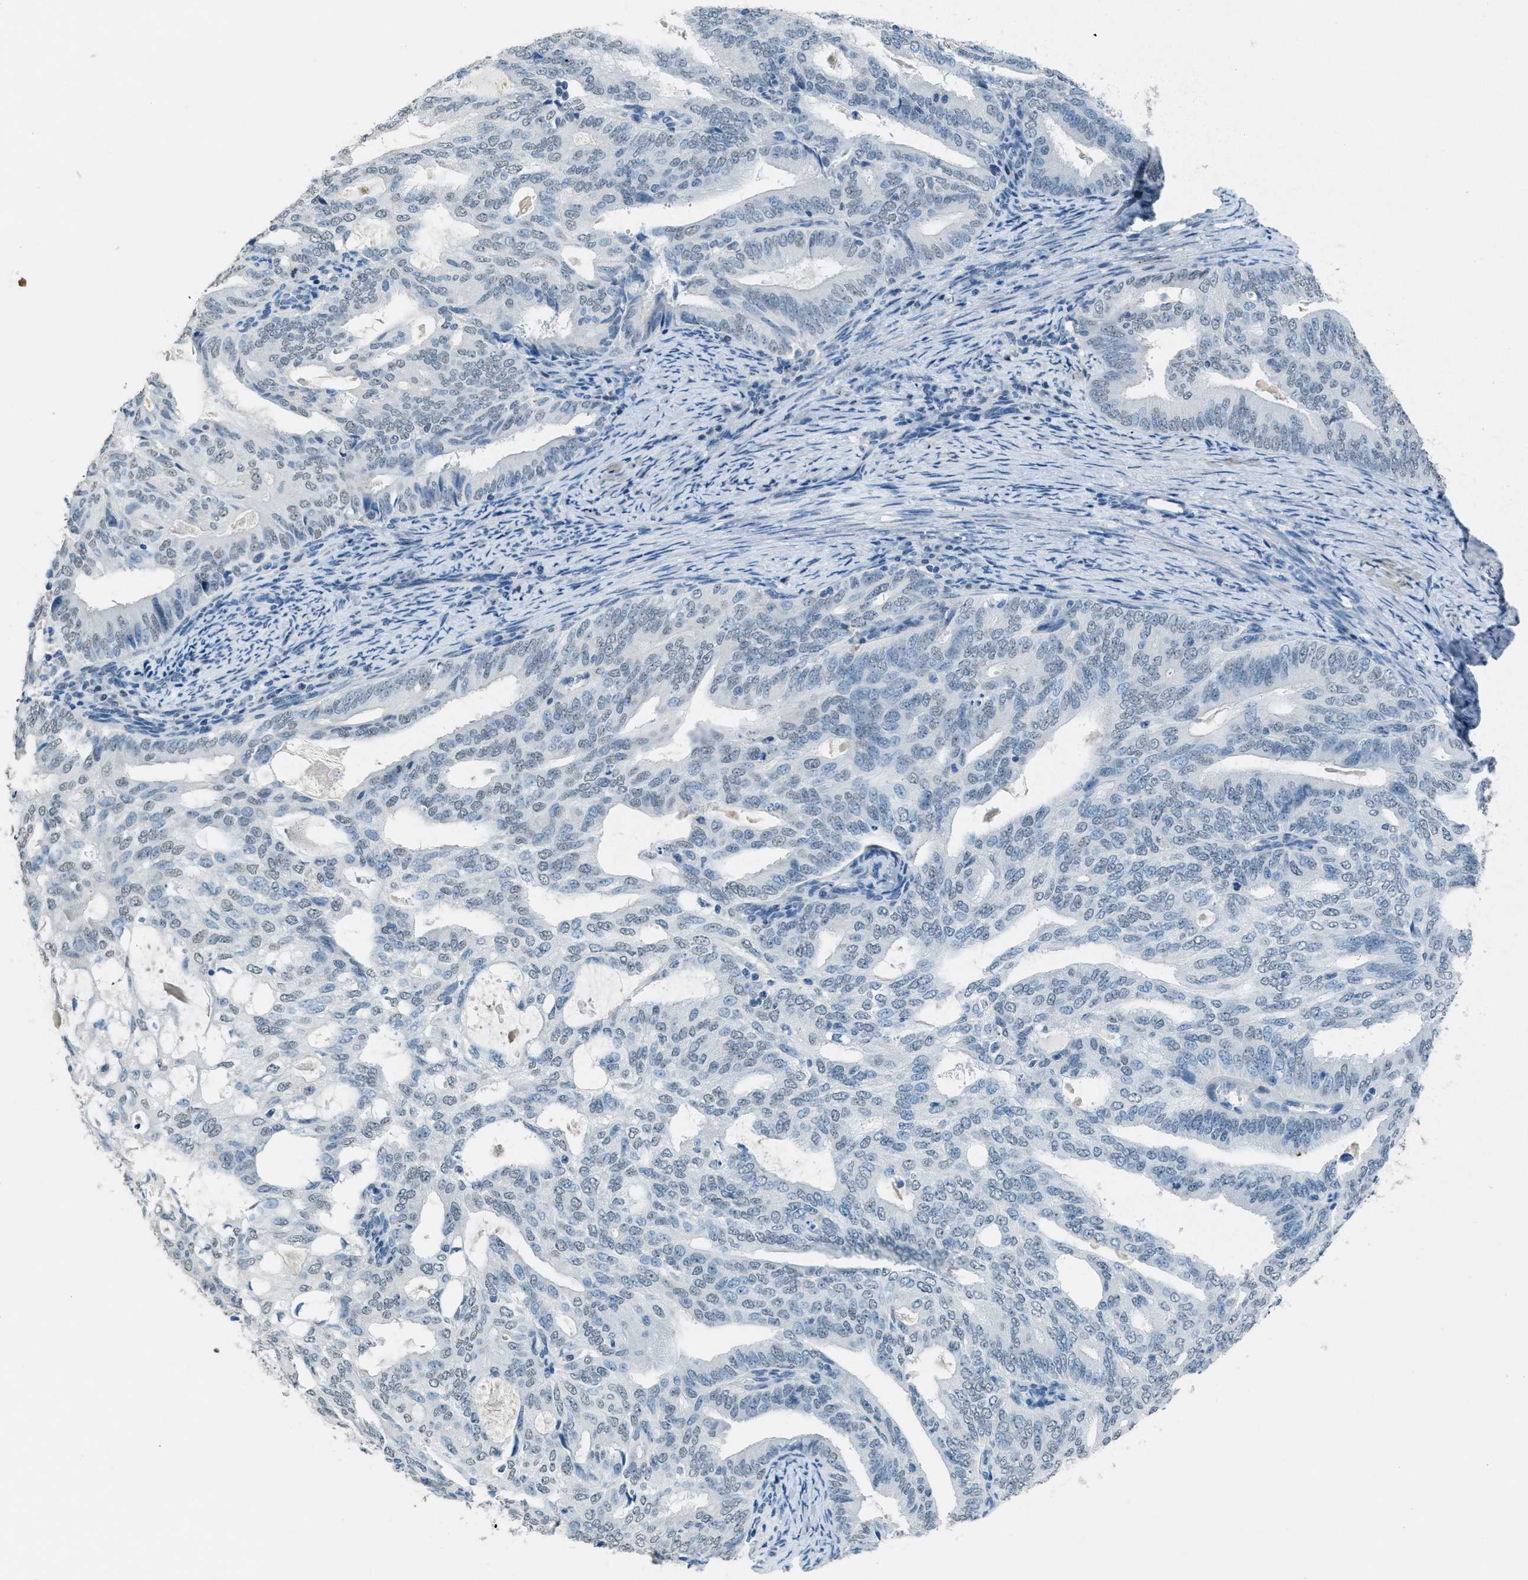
{"staining": {"intensity": "weak", "quantity": "25%-75%", "location": "nuclear"}, "tissue": "endometrial cancer", "cell_type": "Tumor cells", "image_type": "cancer", "snomed": [{"axis": "morphology", "description": "Adenocarcinoma, NOS"}, {"axis": "topography", "description": "Endometrium"}], "caption": "Immunohistochemical staining of adenocarcinoma (endometrial) displays weak nuclear protein staining in about 25%-75% of tumor cells. Immunohistochemistry stains the protein in brown and the nuclei are stained blue.", "gene": "TTC13", "patient": {"sex": "female", "age": 58}}